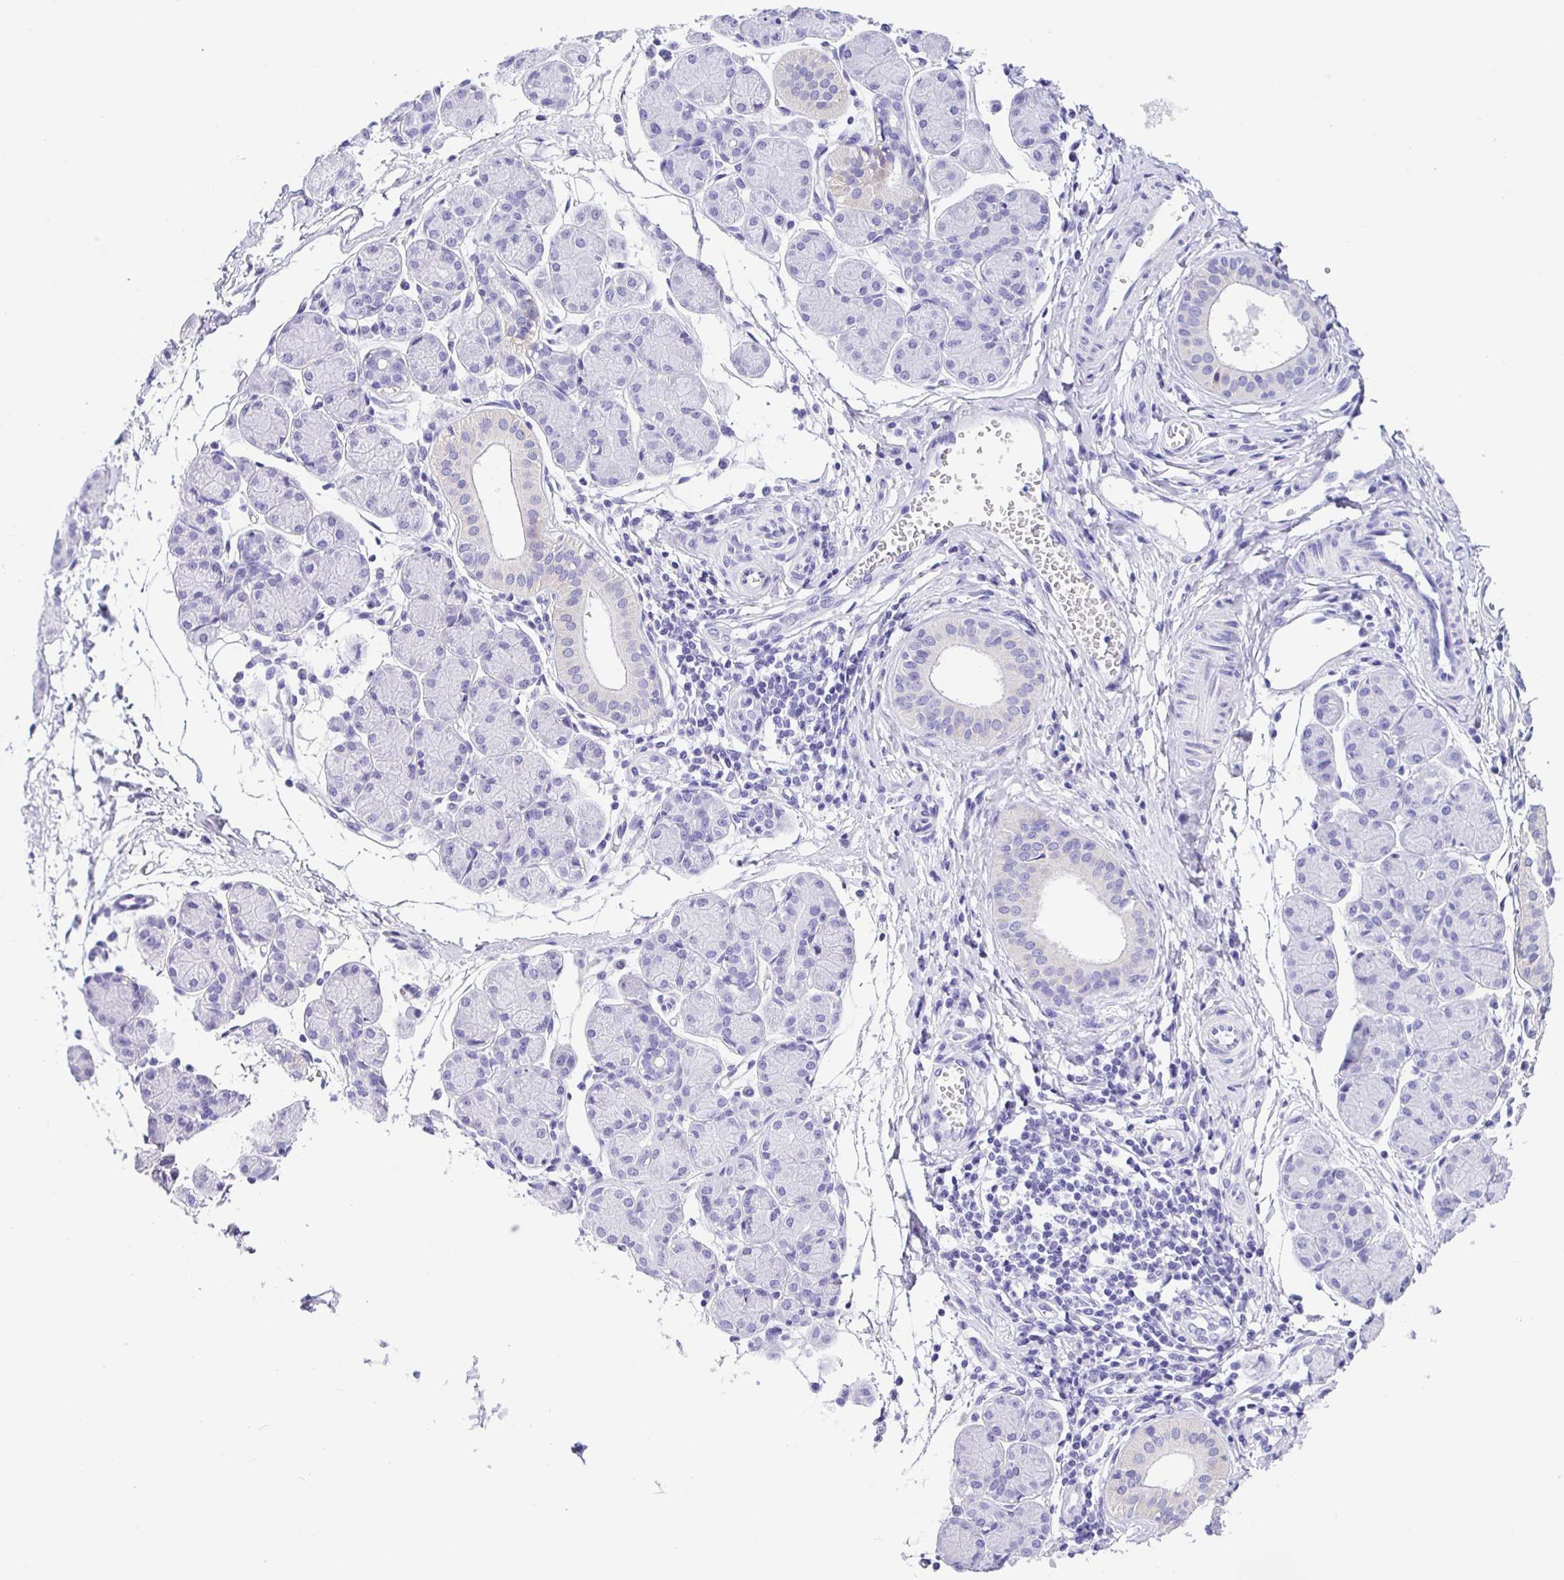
{"staining": {"intensity": "negative", "quantity": "none", "location": "none"}, "tissue": "salivary gland", "cell_type": "Glandular cells", "image_type": "normal", "snomed": [{"axis": "morphology", "description": "Normal tissue, NOS"}, {"axis": "morphology", "description": "Inflammation, NOS"}, {"axis": "topography", "description": "Lymph node"}, {"axis": "topography", "description": "Salivary gland"}], "caption": "This is a histopathology image of IHC staining of benign salivary gland, which shows no staining in glandular cells.", "gene": "PRAMEF18", "patient": {"sex": "male", "age": 3}}